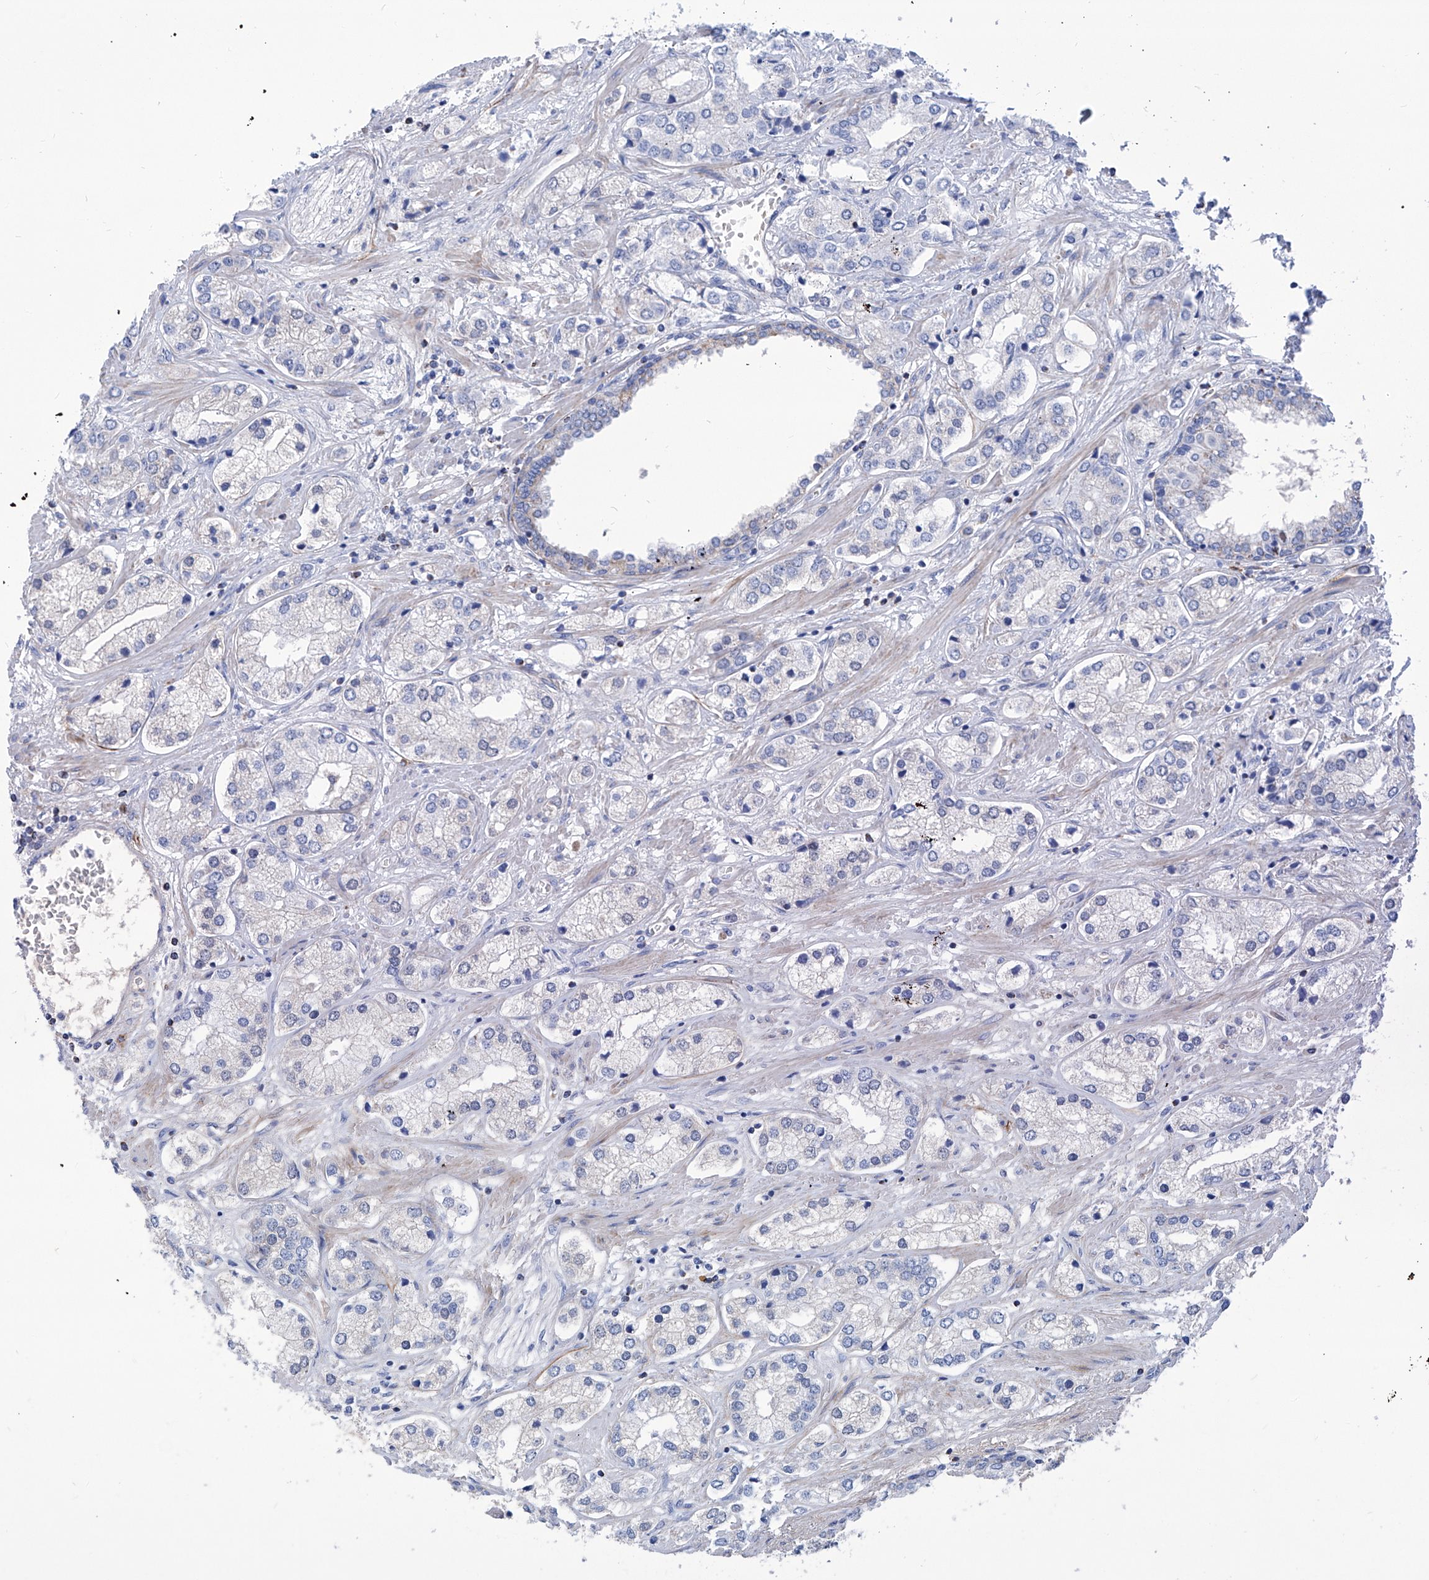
{"staining": {"intensity": "negative", "quantity": "none", "location": "none"}, "tissue": "prostate cancer", "cell_type": "Tumor cells", "image_type": "cancer", "snomed": [{"axis": "morphology", "description": "Adenocarcinoma, High grade"}, {"axis": "topography", "description": "Prostate"}], "caption": "A high-resolution photomicrograph shows immunohistochemistry staining of prostate cancer (adenocarcinoma (high-grade)), which shows no significant staining in tumor cells.", "gene": "SRBD1", "patient": {"sex": "male", "age": 66}}